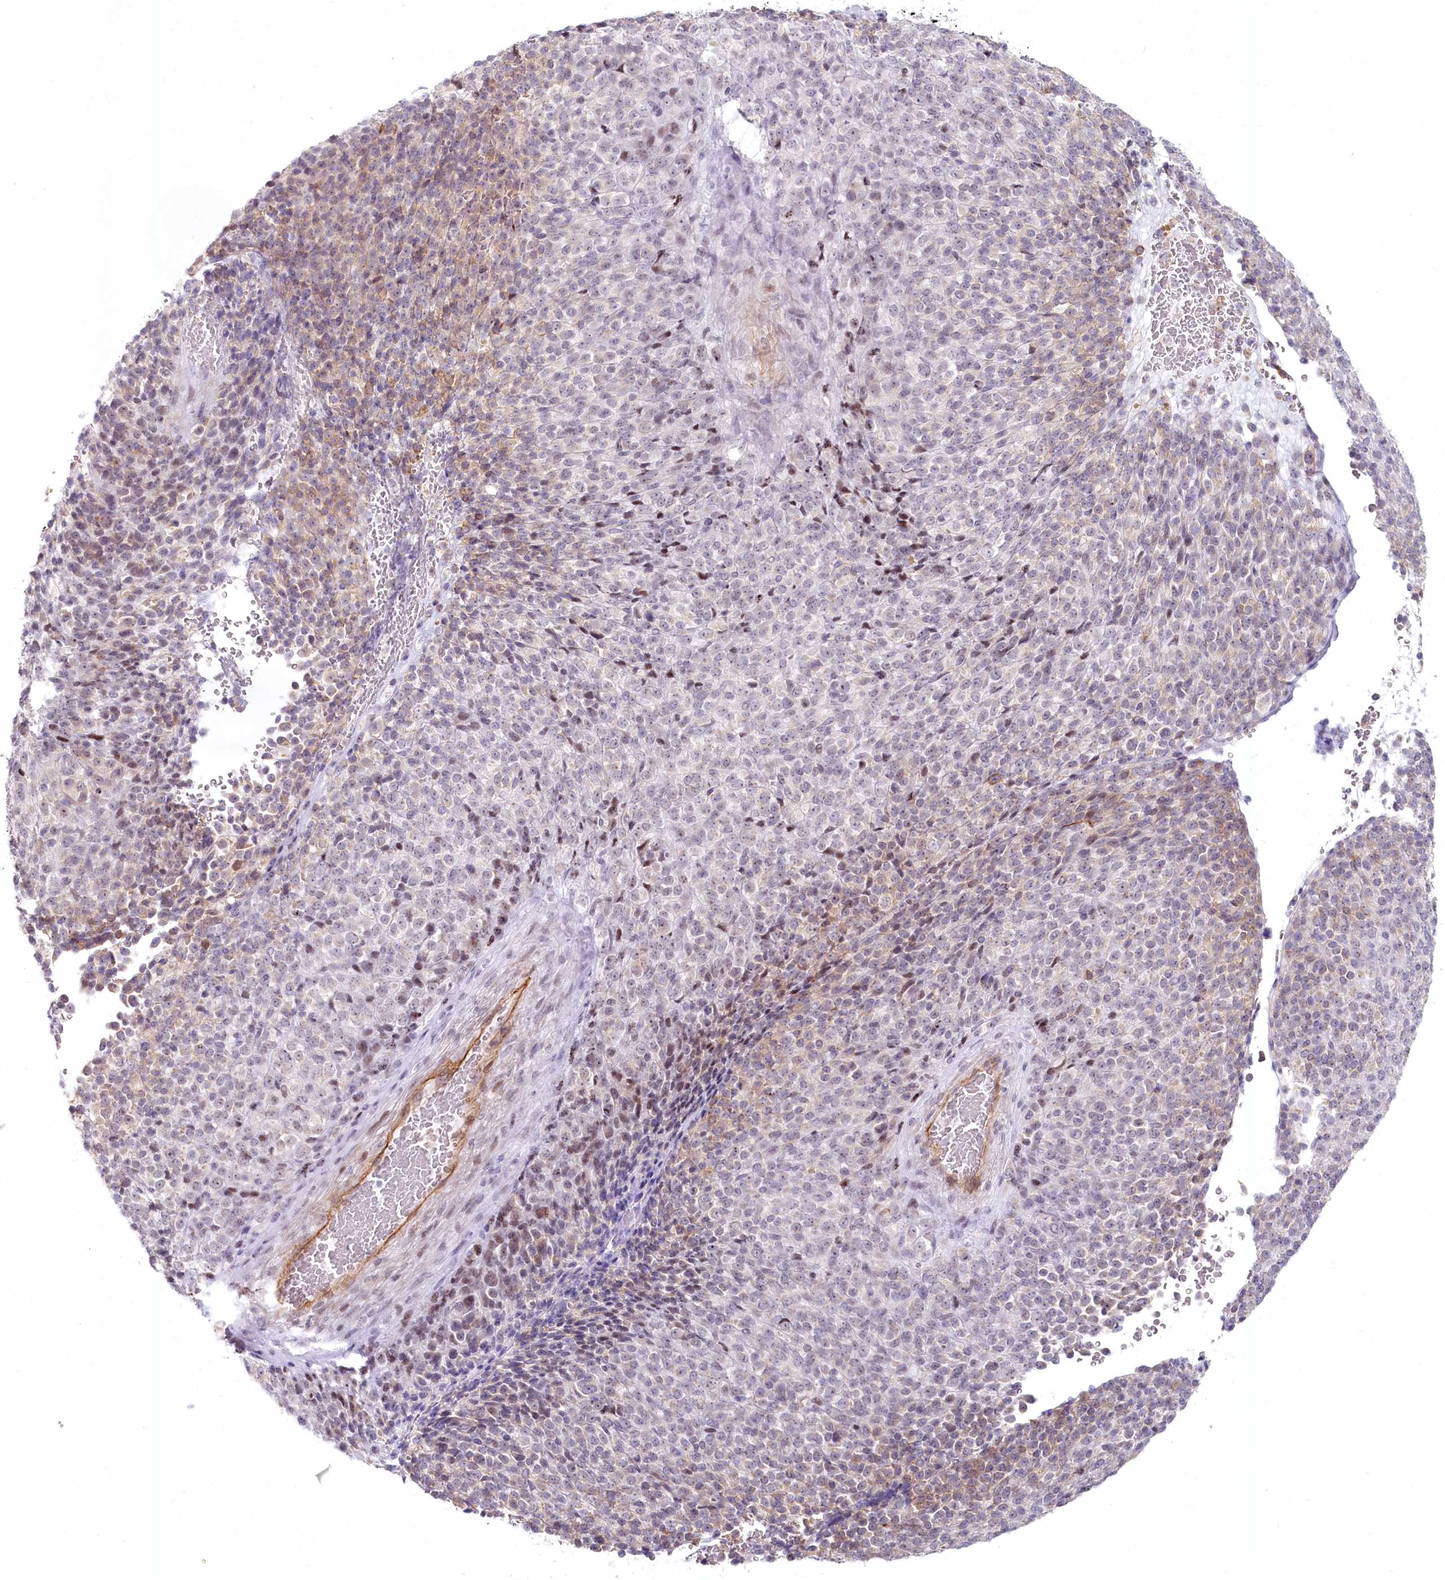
{"staining": {"intensity": "moderate", "quantity": "<25%", "location": "cytoplasmic/membranous,nuclear"}, "tissue": "melanoma", "cell_type": "Tumor cells", "image_type": "cancer", "snomed": [{"axis": "morphology", "description": "Malignant melanoma, Metastatic site"}, {"axis": "topography", "description": "Brain"}], "caption": "Immunohistochemistry (IHC) histopathology image of human melanoma stained for a protein (brown), which demonstrates low levels of moderate cytoplasmic/membranous and nuclear positivity in about <25% of tumor cells.", "gene": "ABHD8", "patient": {"sex": "female", "age": 56}}